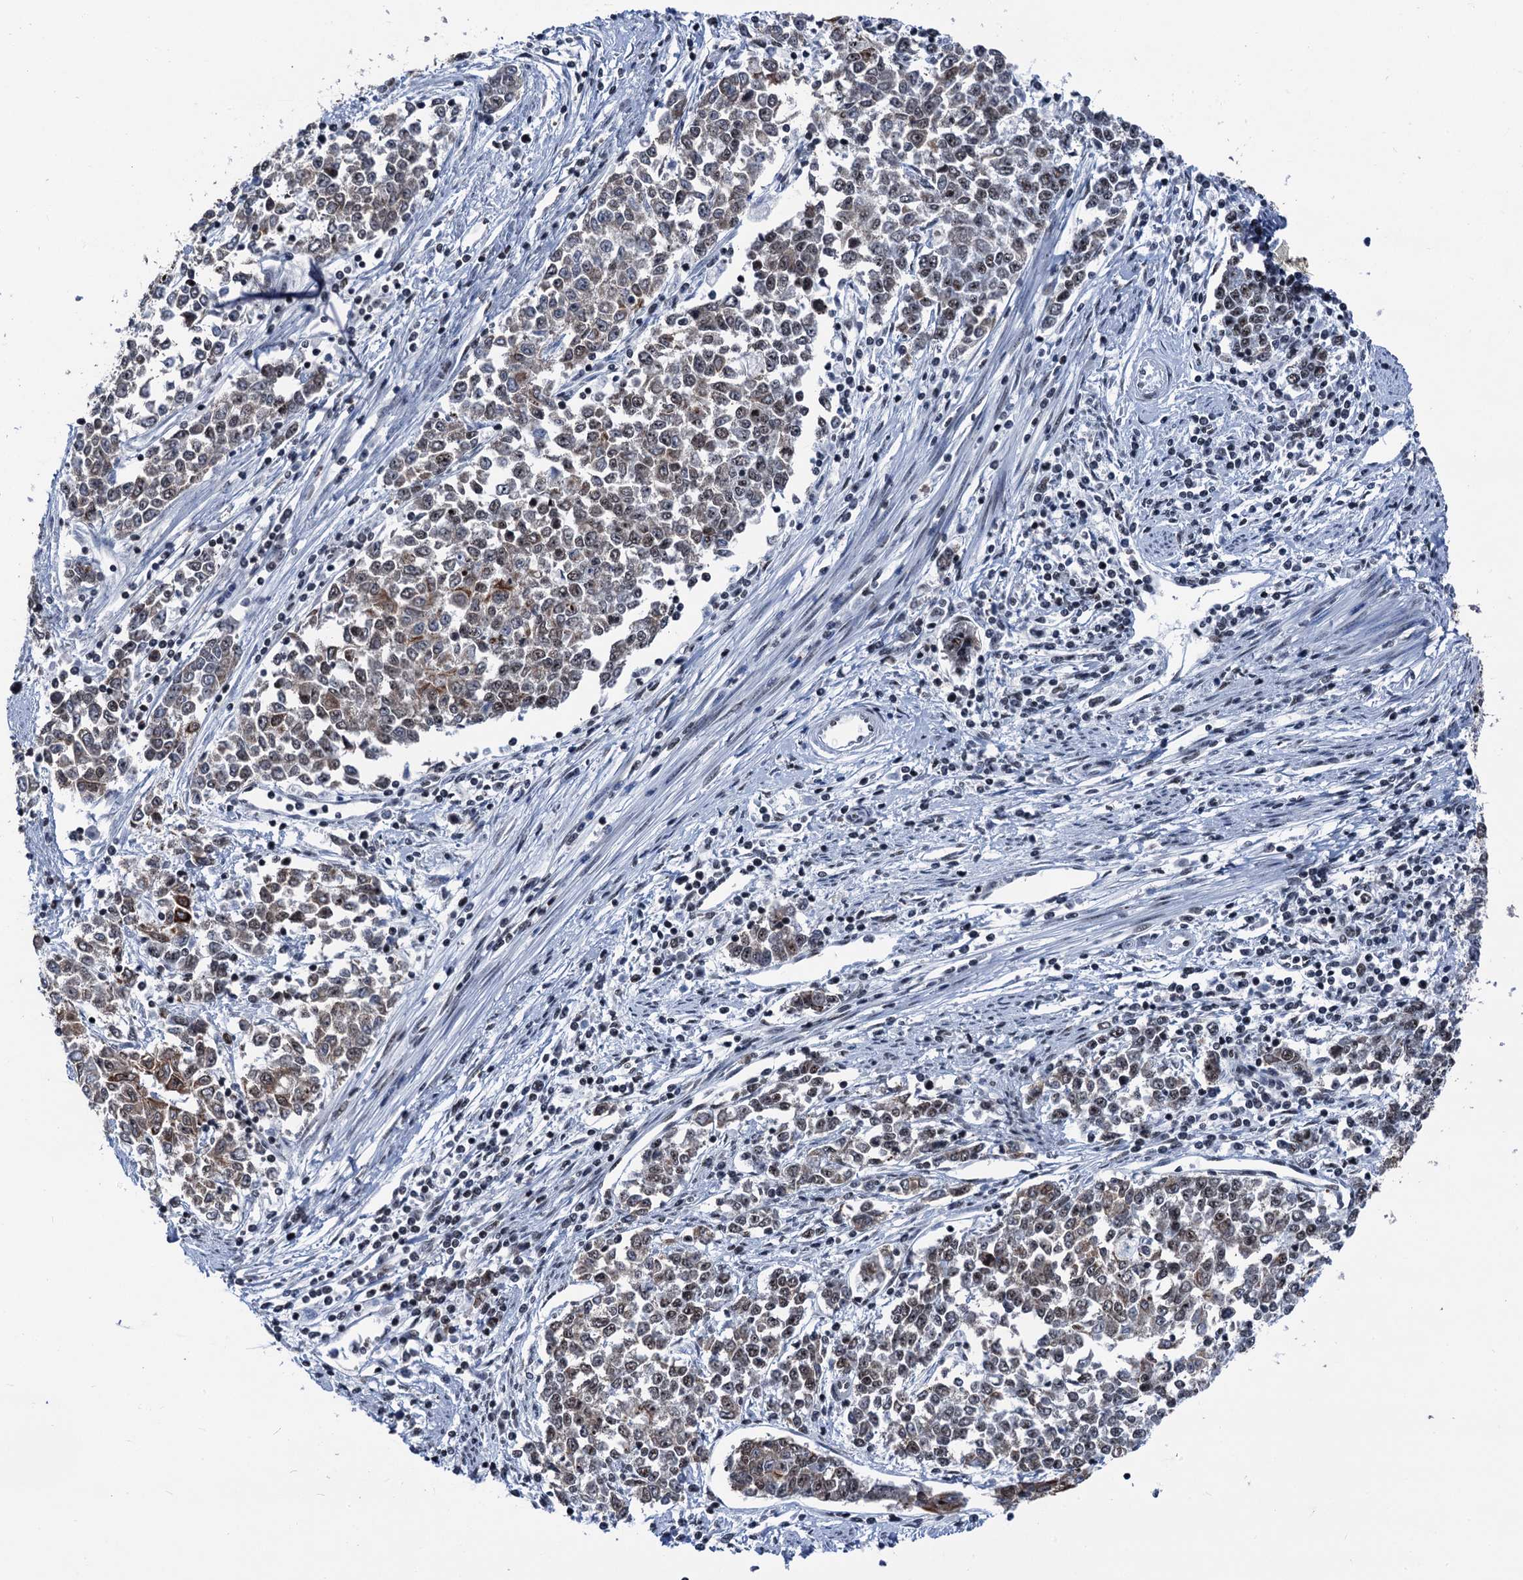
{"staining": {"intensity": "moderate", "quantity": "<25%", "location": "cytoplasmic/membranous"}, "tissue": "endometrial cancer", "cell_type": "Tumor cells", "image_type": "cancer", "snomed": [{"axis": "morphology", "description": "Adenocarcinoma, NOS"}, {"axis": "topography", "description": "Endometrium"}], "caption": "There is low levels of moderate cytoplasmic/membranous positivity in tumor cells of endometrial cancer (adenocarcinoma), as demonstrated by immunohistochemical staining (brown color).", "gene": "DDX23", "patient": {"sex": "female", "age": 50}}